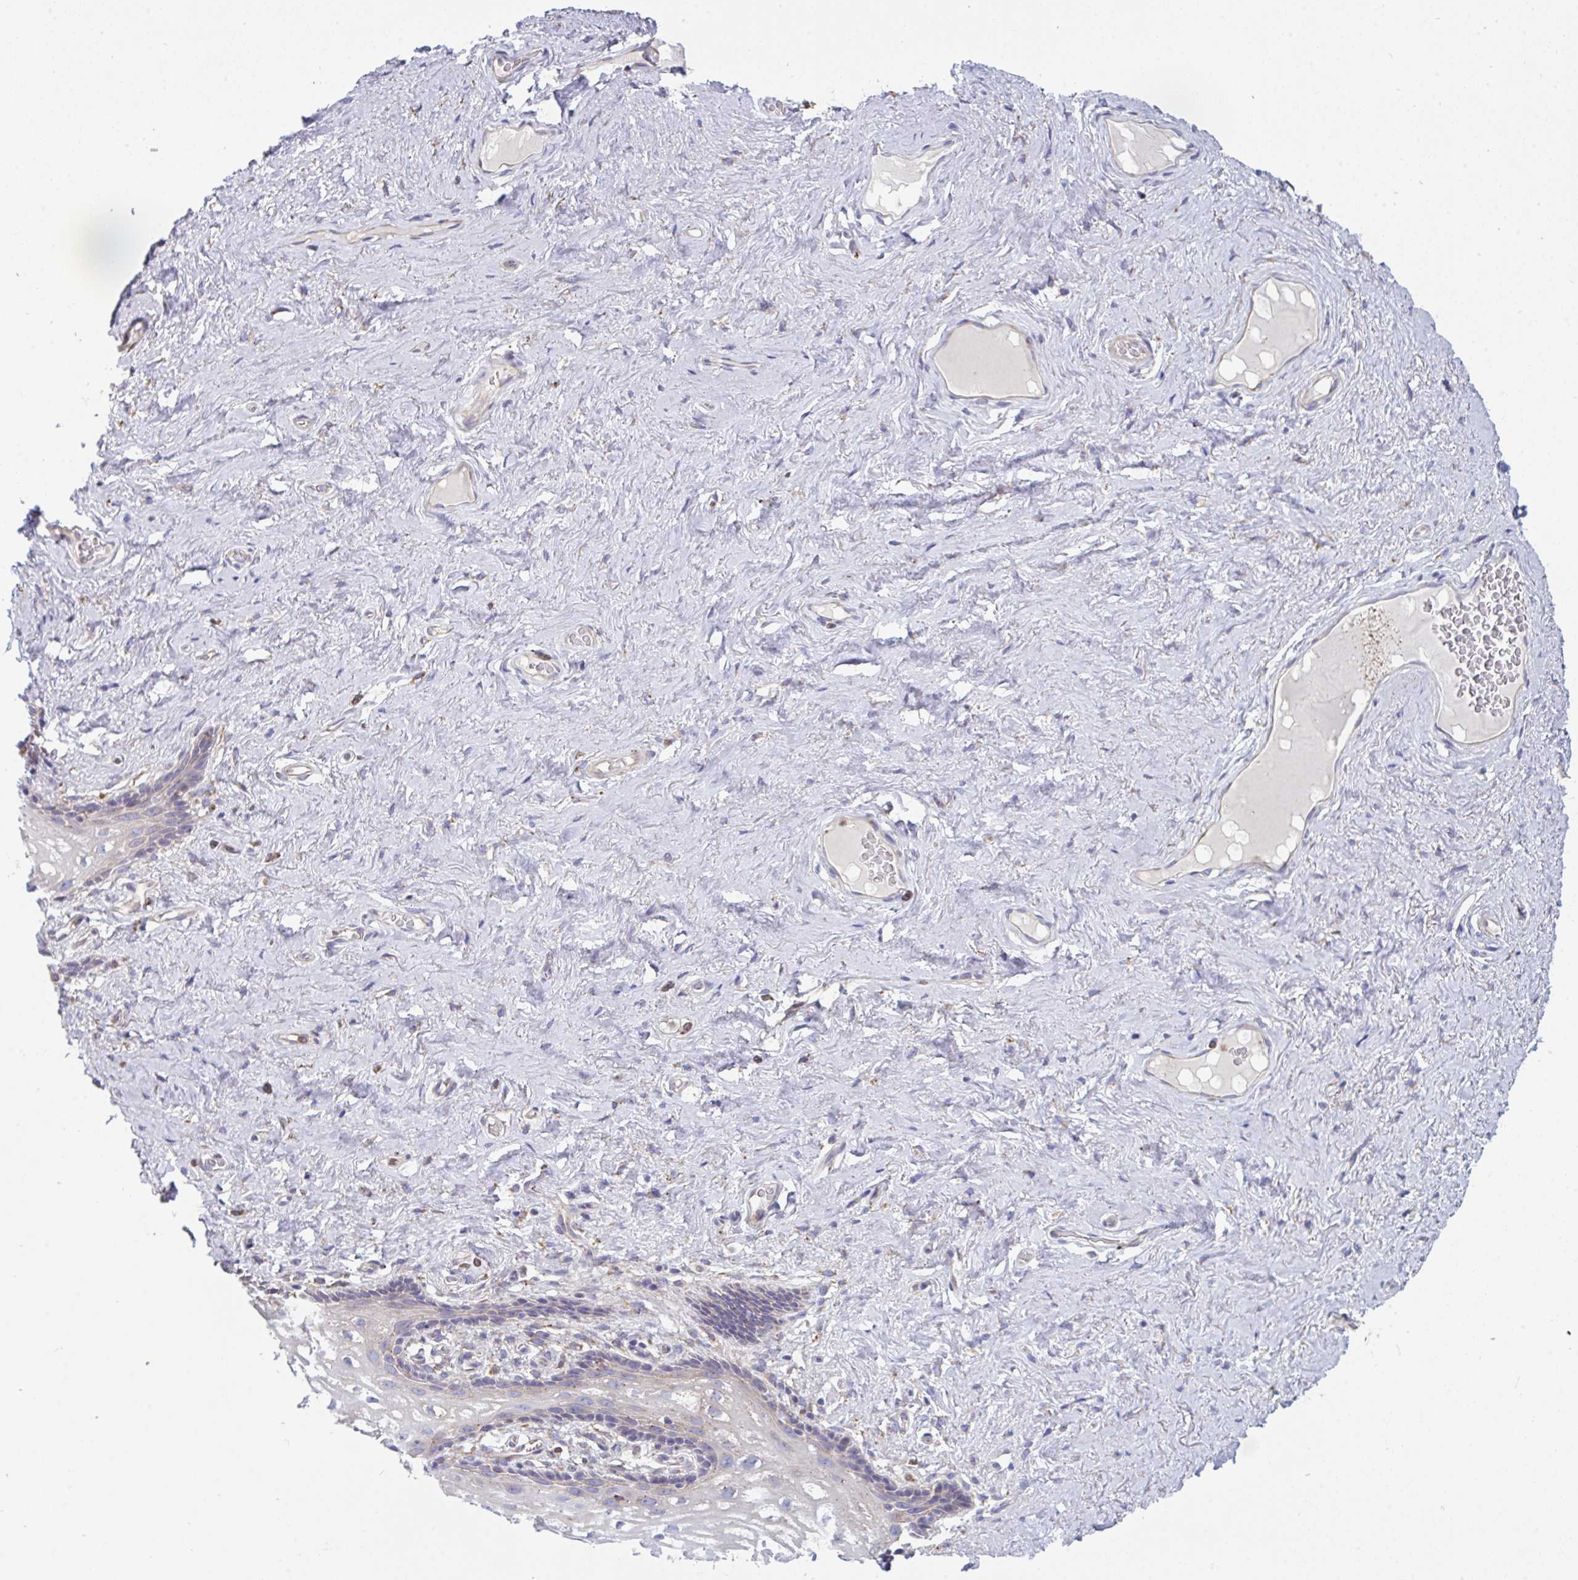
{"staining": {"intensity": "moderate", "quantity": "<25%", "location": "cytoplasmic/membranous"}, "tissue": "vagina", "cell_type": "Squamous epithelial cells", "image_type": "normal", "snomed": [{"axis": "morphology", "description": "Normal tissue, NOS"}, {"axis": "morphology", "description": "Adenocarcinoma, NOS"}, {"axis": "topography", "description": "Rectum"}, {"axis": "topography", "description": "Vagina"}, {"axis": "topography", "description": "Peripheral nerve tissue"}], "caption": "Protein expression analysis of normal vagina reveals moderate cytoplasmic/membranous expression in approximately <25% of squamous epithelial cells.", "gene": "MYMK", "patient": {"sex": "female", "age": 71}}